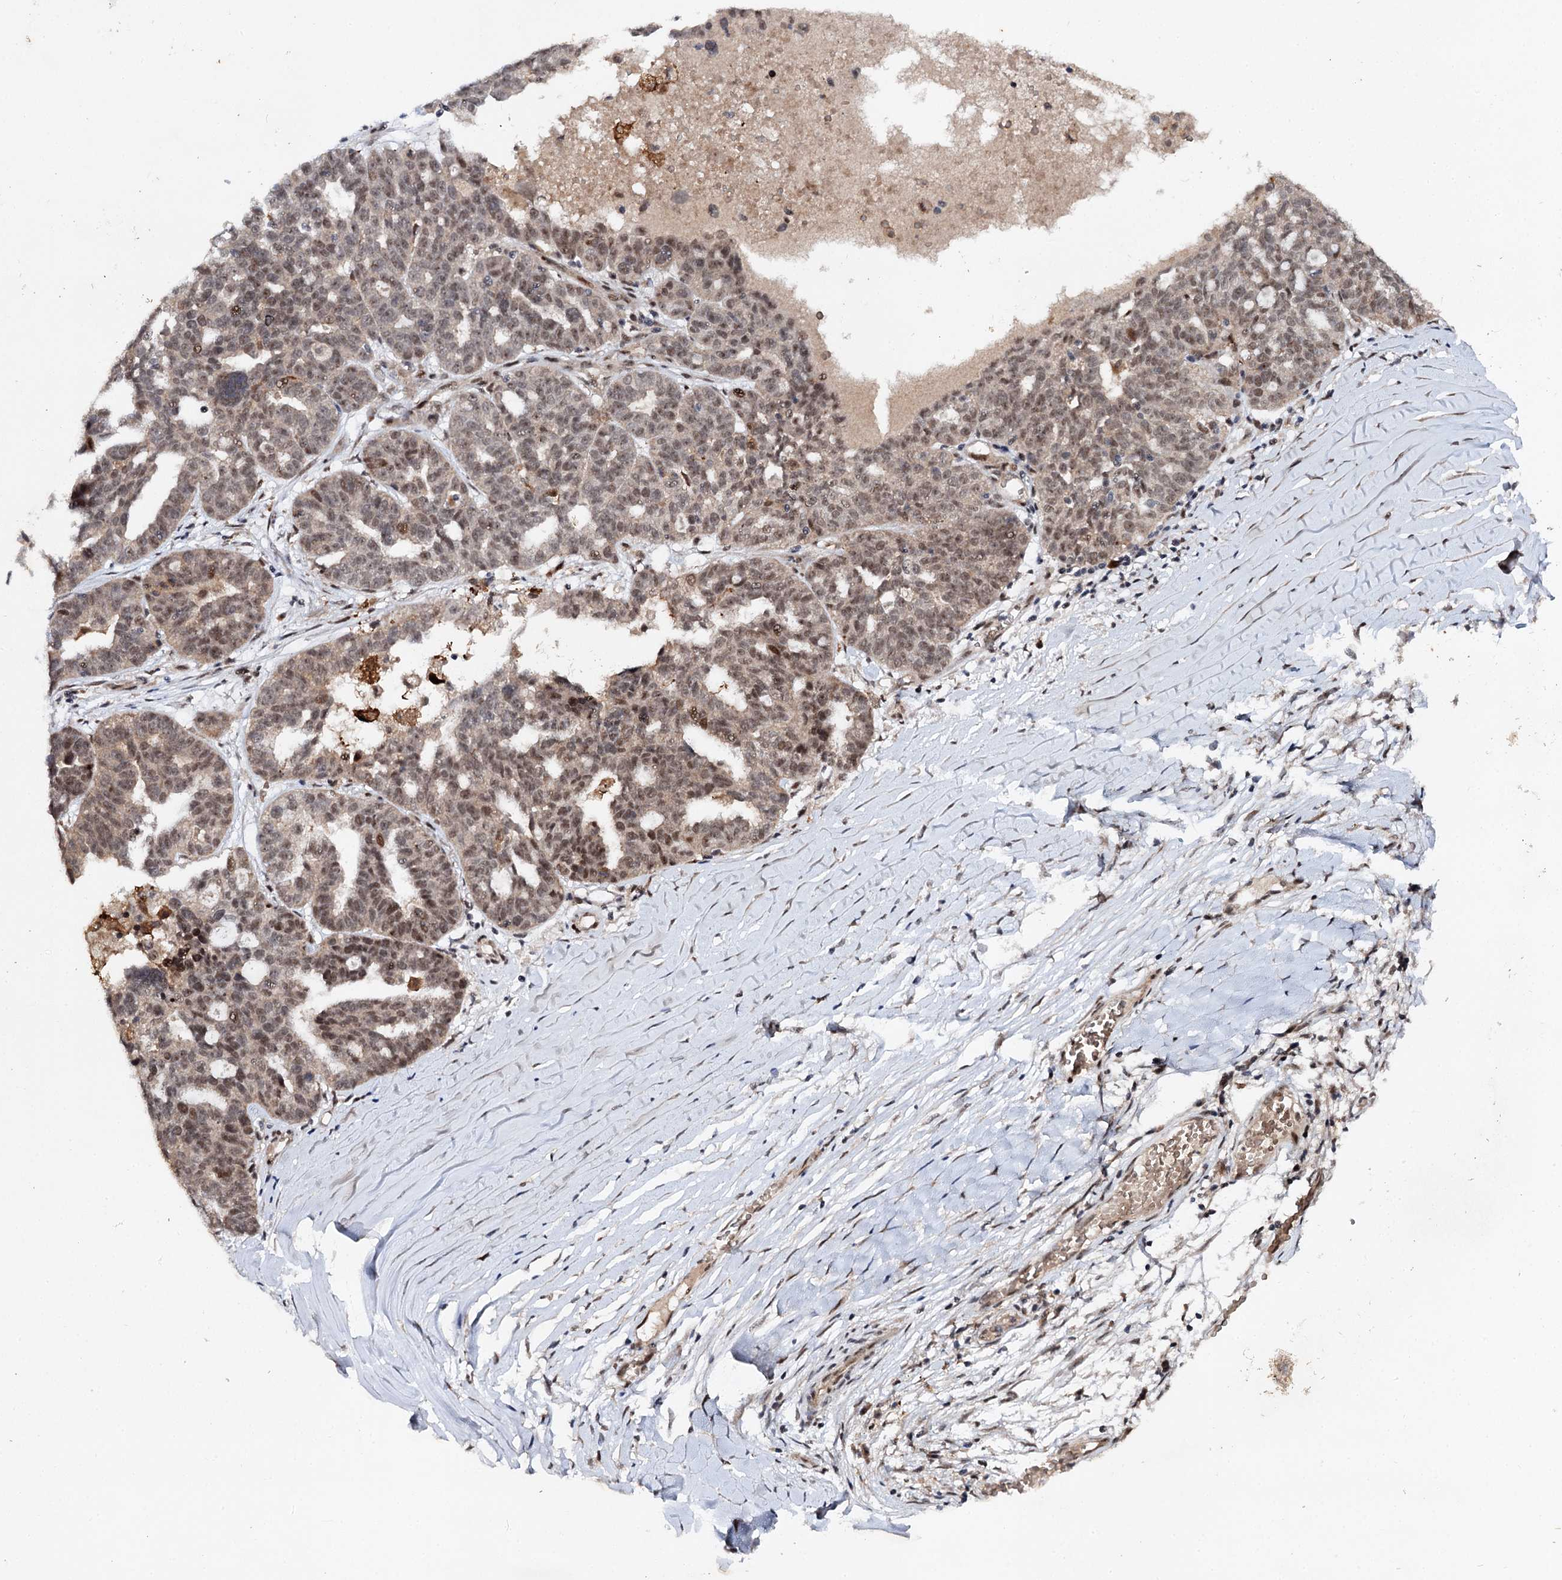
{"staining": {"intensity": "moderate", "quantity": ">75%", "location": "nuclear"}, "tissue": "ovarian cancer", "cell_type": "Tumor cells", "image_type": "cancer", "snomed": [{"axis": "morphology", "description": "Cystadenocarcinoma, serous, NOS"}, {"axis": "topography", "description": "Ovary"}], "caption": "High-magnification brightfield microscopy of ovarian cancer stained with DAB (brown) and counterstained with hematoxylin (blue). tumor cells exhibit moderate nuclear staining is appreciated in about>75% of cells.", "gene": "BUD13", "patient": {"sex": "female", "age": 59}}